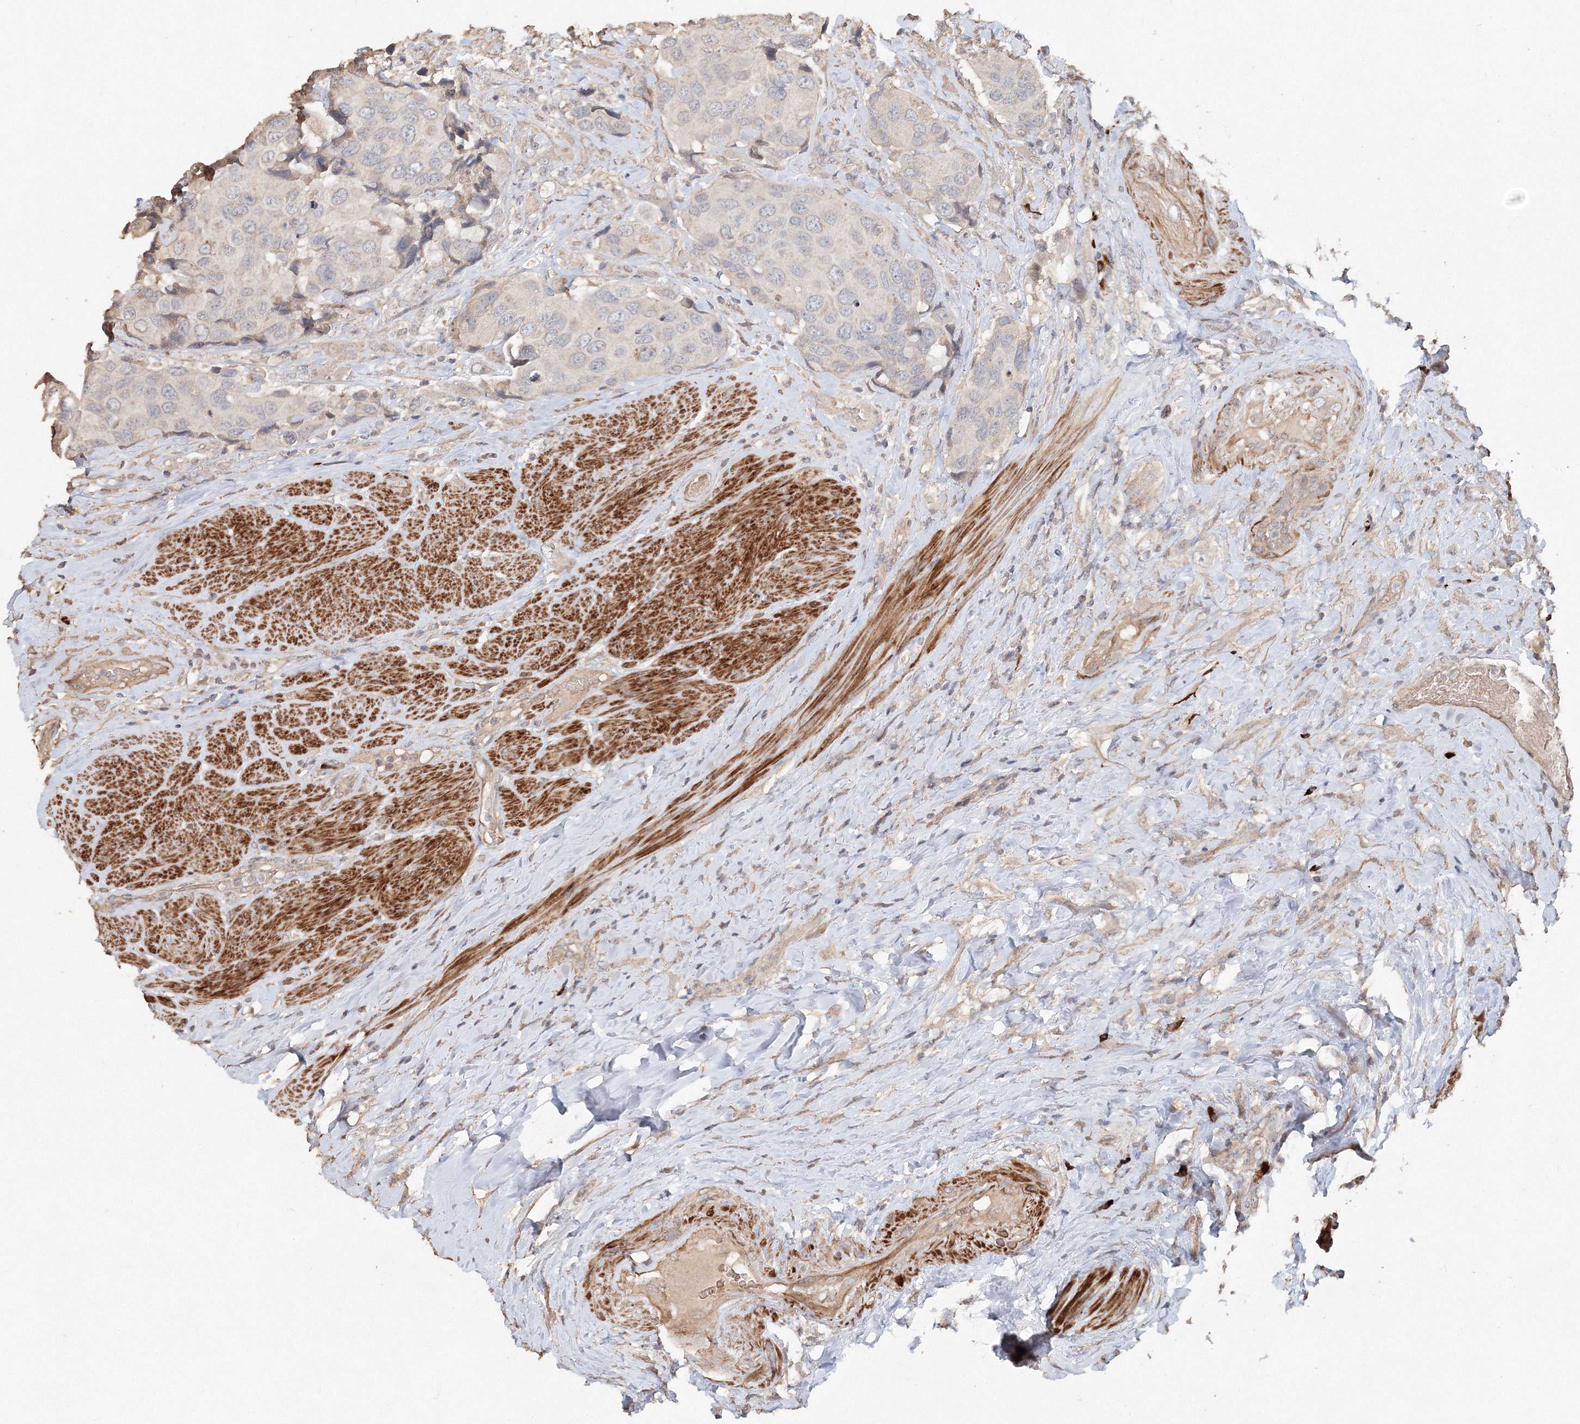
{"staining": {"intensity": "negative", "quantity": "none", "location": "none"}, "tissue": "urothelial cancer", "cell_type": "Tumor cells", "image_type": "cancer", "snomed": [{"axis": "morphology", "description": "Urothelial carcinoma, High grade"}, {"axis": "topography", "description": "Urinary bladder"}], "caption": "Micrograph shows no protein positivity in tumor cells of urothelial carcinoma (high-grade) tissue. (Stains: DAB IHC with hematoxylin counter stain, Microscopy: brightfield microscopy at high magnification).", "gene": "NALF2", "patient": {"sex": "male", "age": 74}}